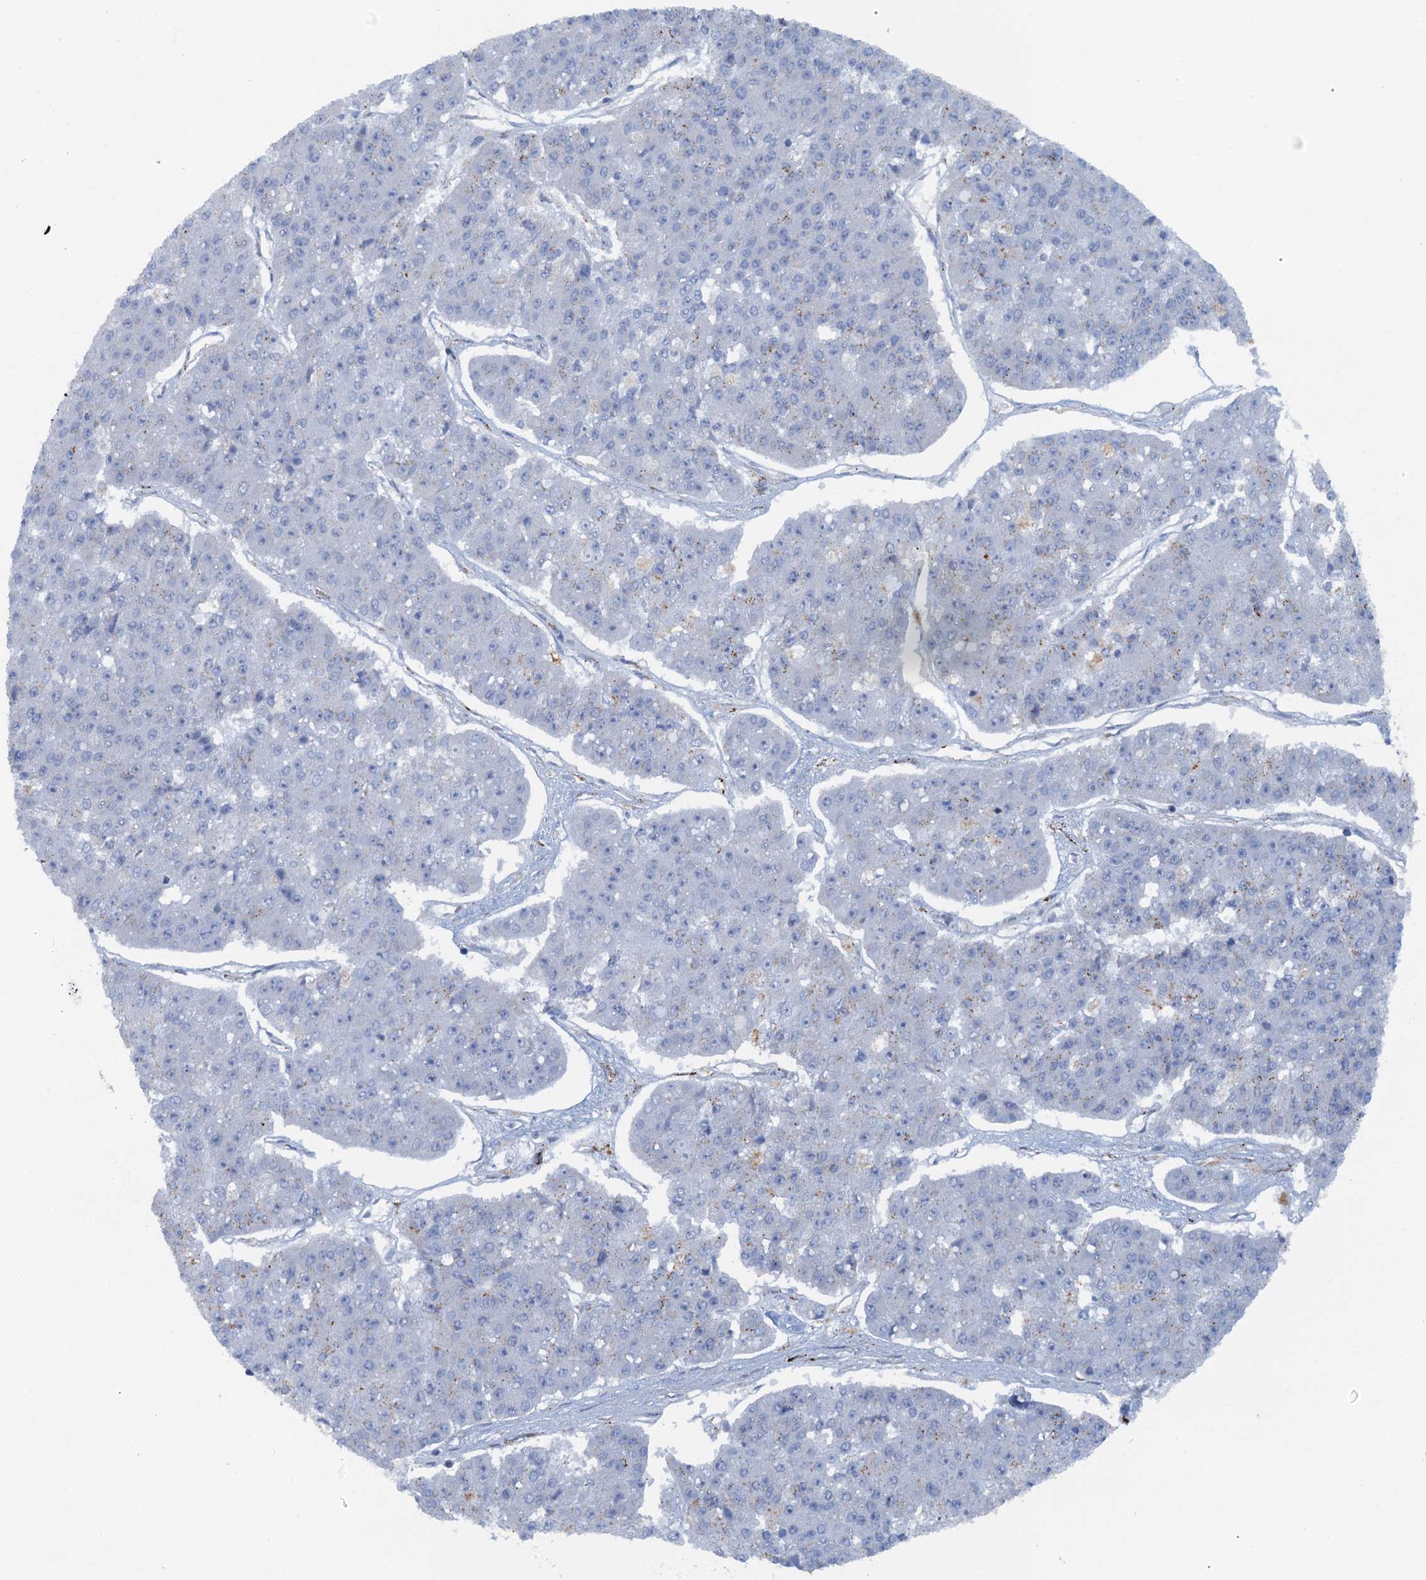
{"staining": {"intensity": "negative", "quantity": "none", "location": "none"}, "tissue": "pancreatic cancer", "cell_type": "Tumor cells", "image_type": "cancer", "snomed": [{"axis": "morphology", "description": "Adenocarcinoma, NOS"}, {"axis": "topography", "description": "Pancreas"}], "caption": "Tumor cells are negative for brown protein staining in pancreatic cancer (adenocarcinoma).", "gene": "POGLUT3", "patient": {"sex": "male", "age": 50}}